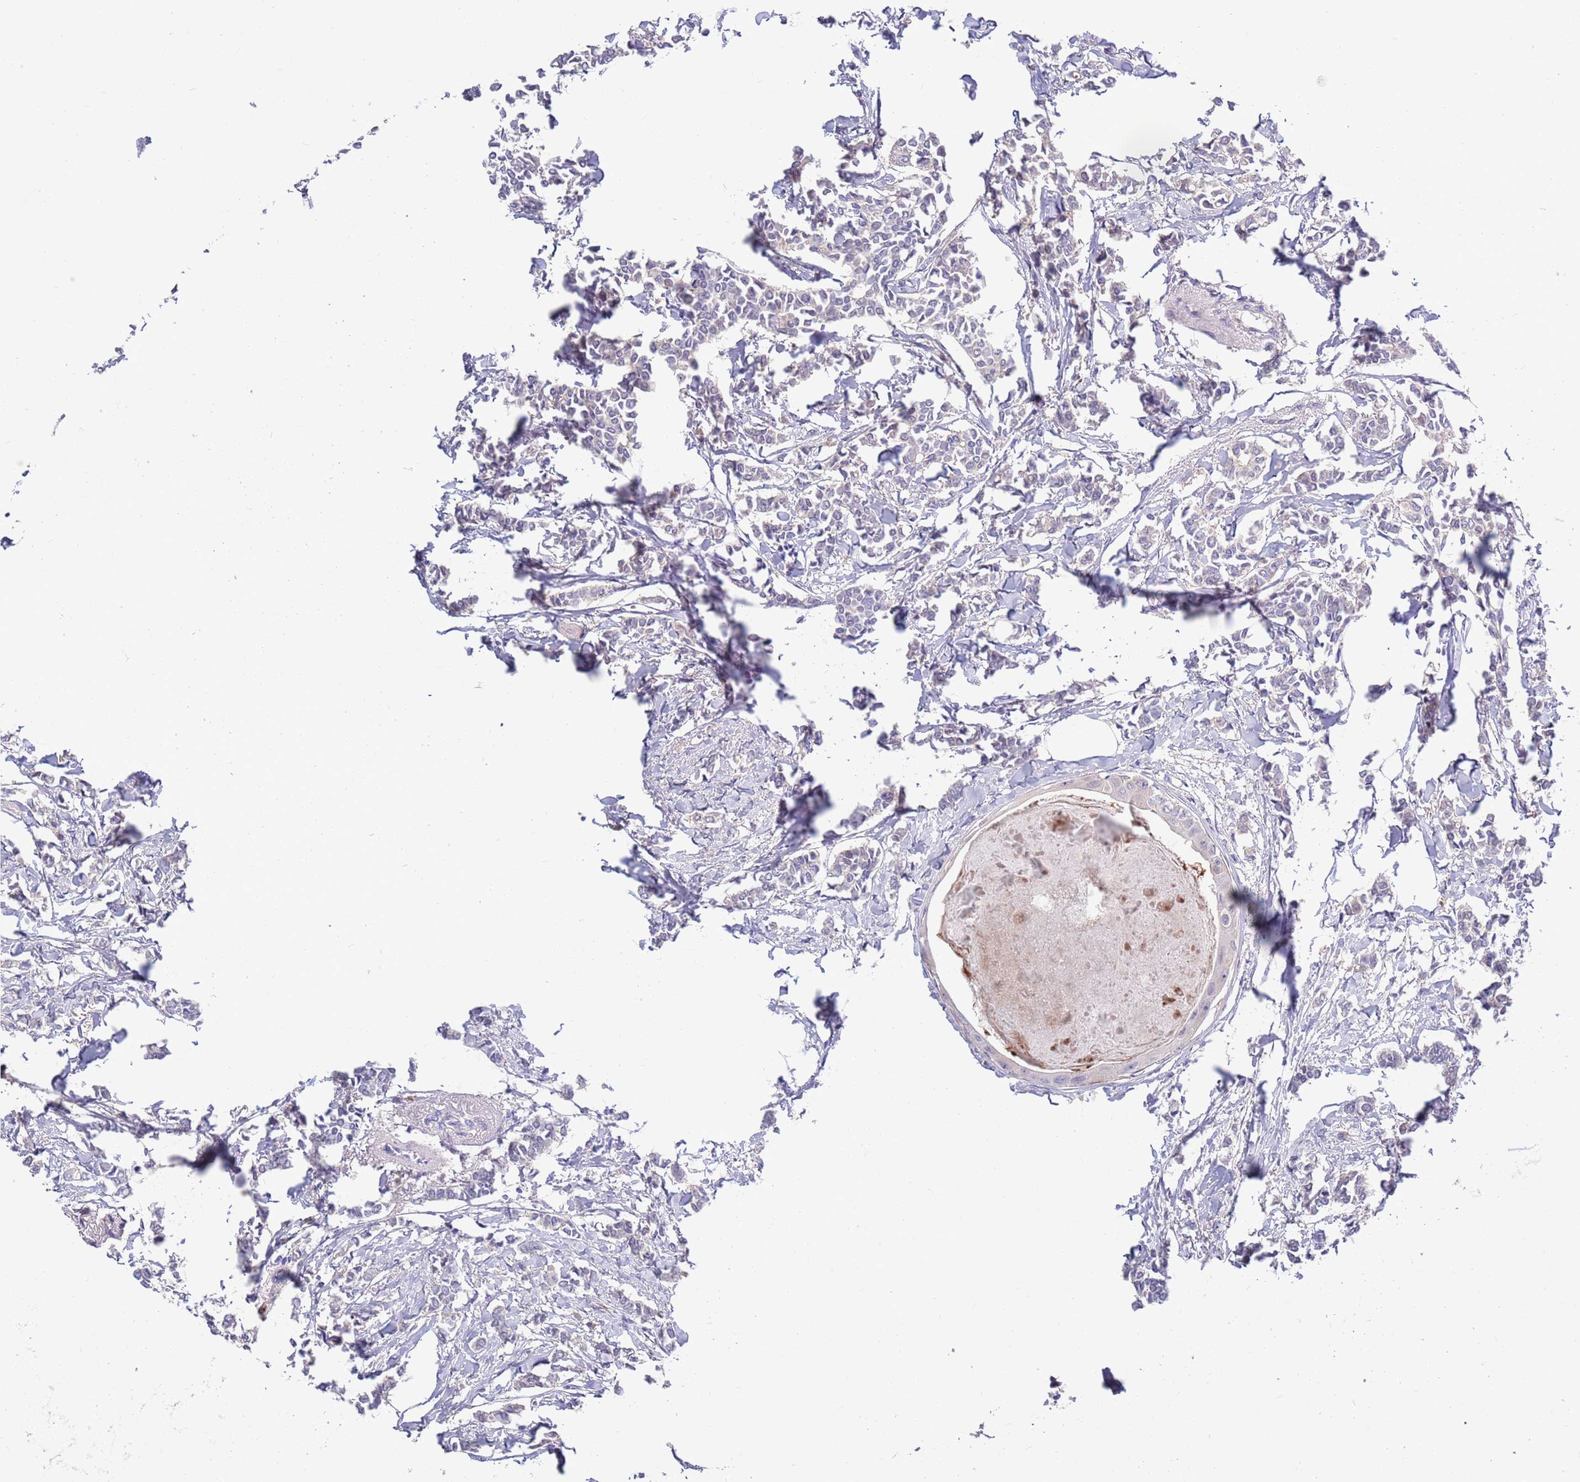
{"staining": {"intensity": "negative", "quantity": "none", "location": "none"}, "tissue": "breast cancer", "cell_type": "Tumor cells", "image_type": "cancer", "snomed": [{"axis": "morphology", "description": "Duct carcinoma"}, {"axis": "topography", "description": "Breast"}], "caption": "A micrograph of breast cancer (infiltrating ductal carcinoma) stained for a protein displays no brown staining in tumor cells.", "gene": "KLHL29", "patient": {"sex": "female", "age": 41}}